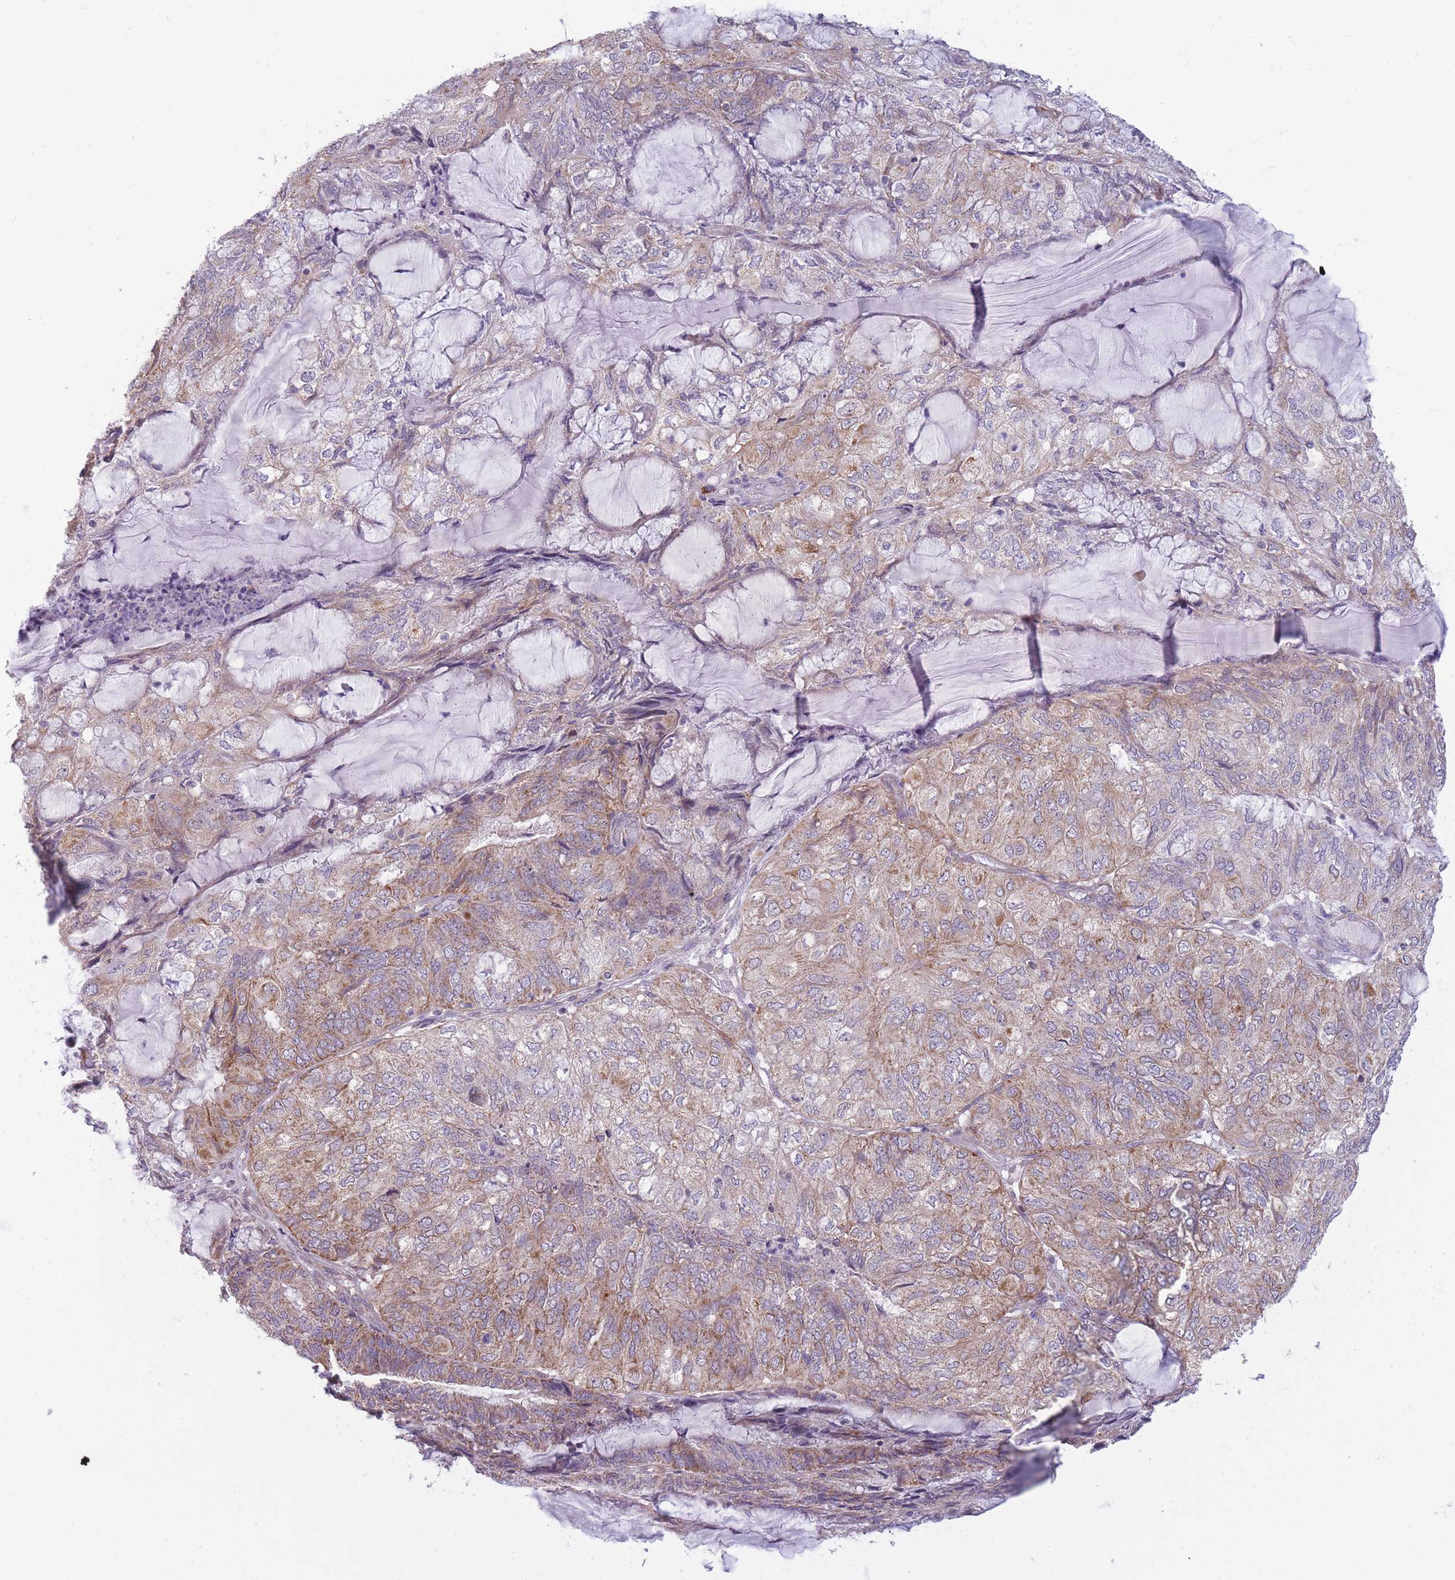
{"staining": {"intensity": "moderate", "quantity": ">75%", "location": "cytoplasmic/membranous"}, "tissue": "endometrial cancer", "cell_type": "Tumor cells", "image_type": "cancer", "snomed": [{"axis": "morphology", "description": "Adenocarcinoma, NOS"}, {"axis": "topography", "description": "Endometrium"}], "caption": "This is an image of IHC staining of endometrial adenocarcinoma, which shows moderate expression in the cytoplasmic/membranous of tumor cells.", "gene": "MRPS18C", "patient": {"sex": "female", "age": 81}}